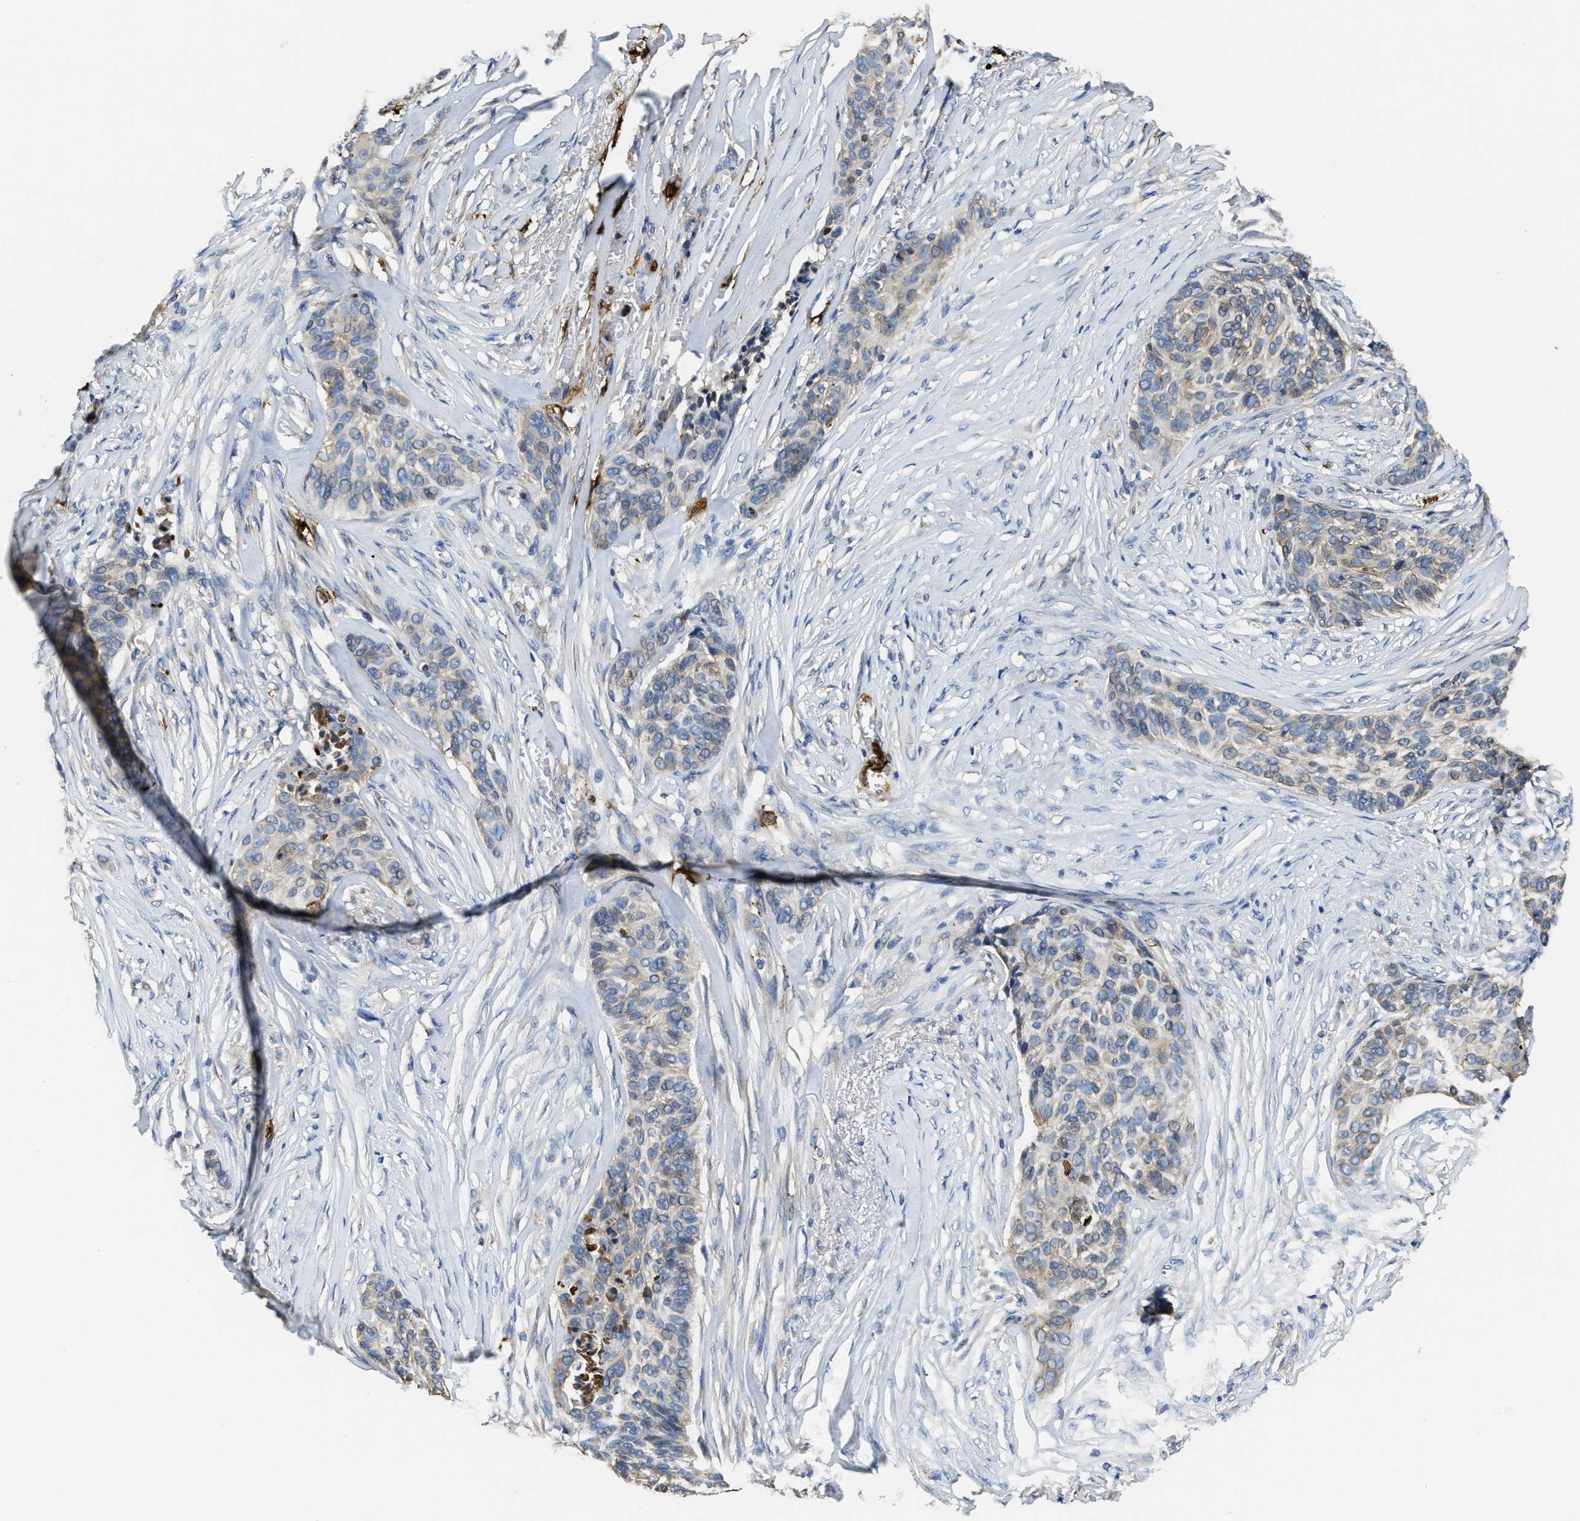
{"staining": {"intensity": "weak", "quantity": "<25%", "location": "cytoplasmic/membranous"}, "tissue": "skin cancer", "cell_type": "Tumor cells", "image_type": "cancer", "snomed": [{"axis": "morphology", "description": "Basal cell carcinoma"}, {"axis": "topography", "description": "Skin"}], "caption": "Skin cancer stained for a protein using immunohistochemistry exhibits no staining tumor cells.", "gene": "TRAF6", "patient": {"sex": "male", "age": 85}}